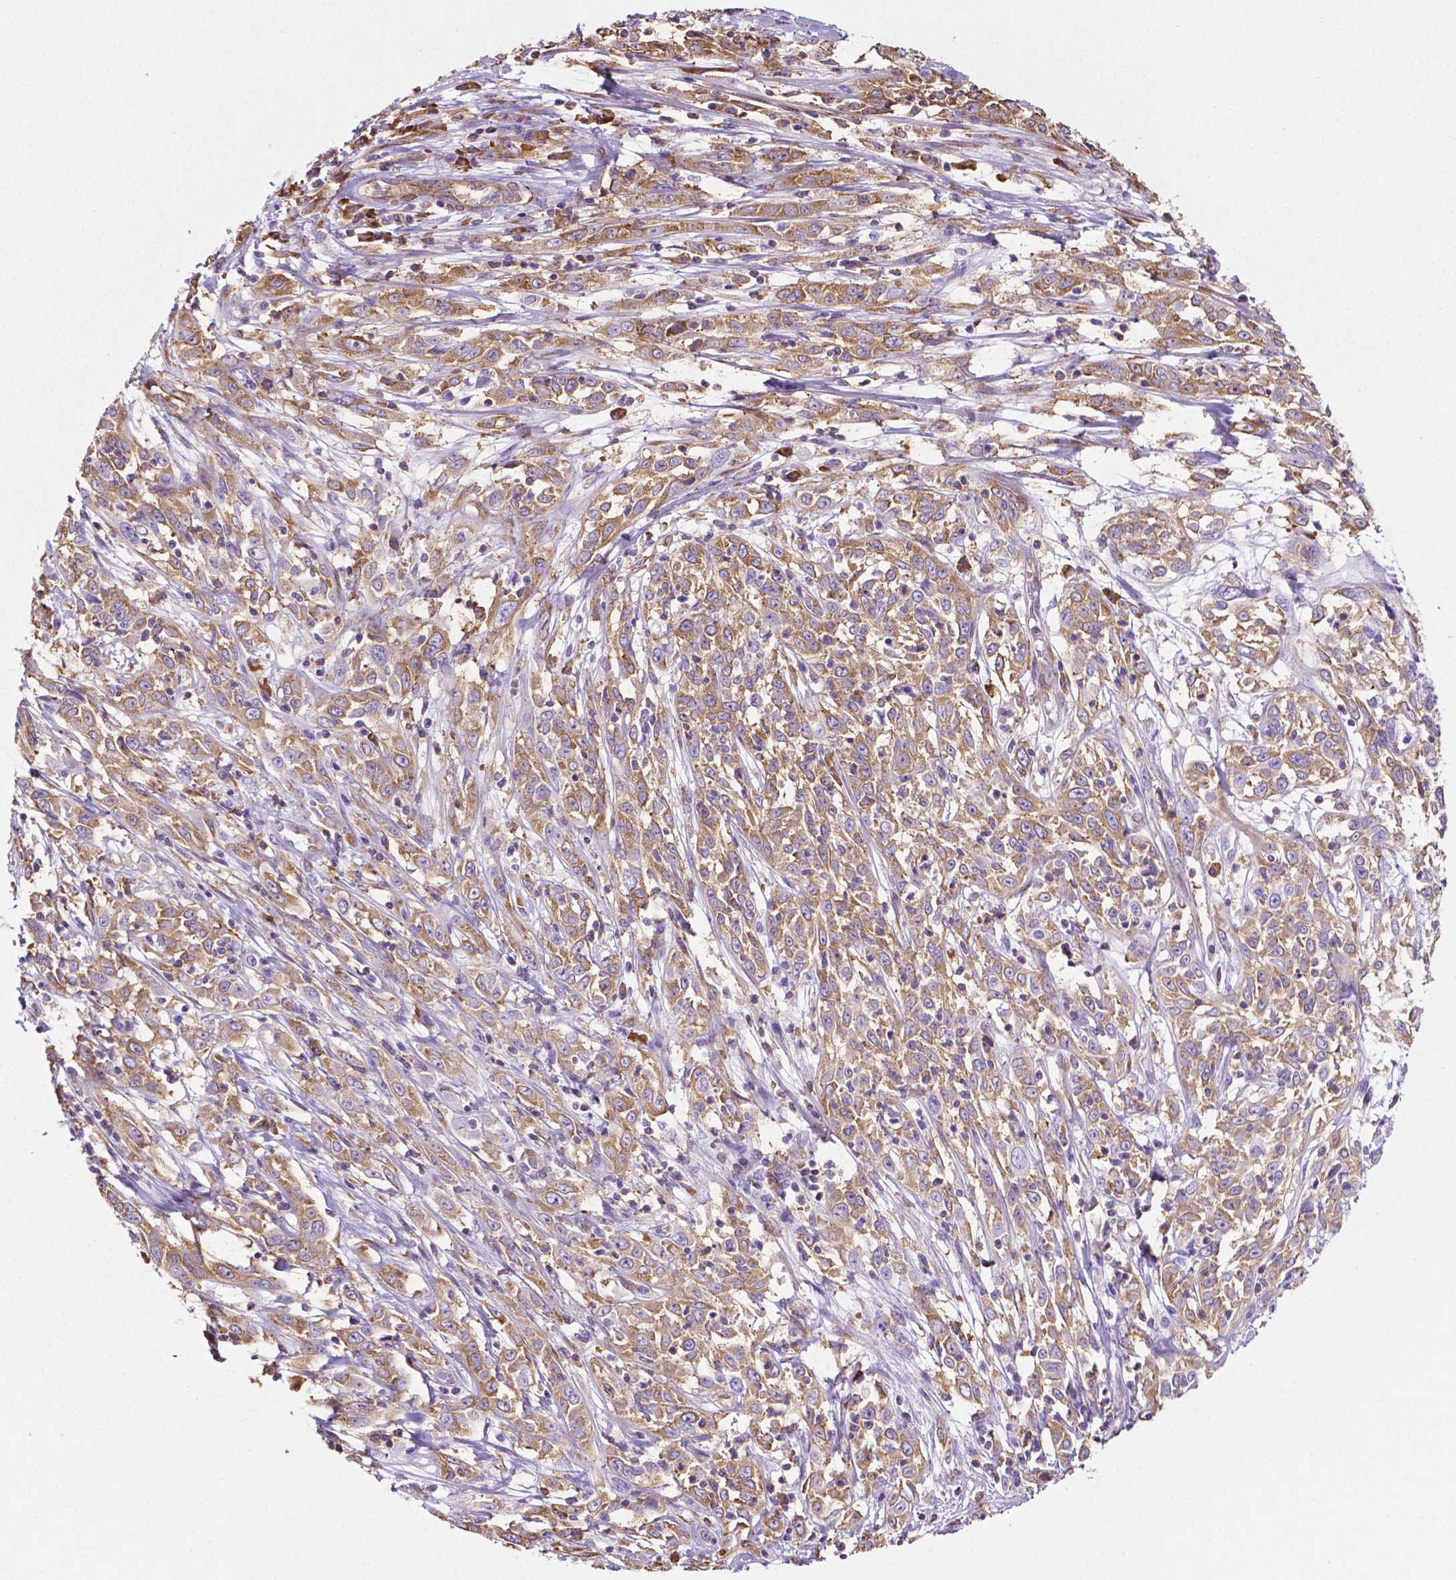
{"staining": {"intensity": "moderate", "quantity": ">75%", "location": "cytoplasmic/membranous"}, "tissue": "cervical cancer", "cell_type": "Tumor cells", "image_type": "cancer", "snomed": [{"axis": "morphology", "description": "Adenocarcinoma, NOS"}, {"axis": "topography", "description": "Cervix"}], "caption": "A medium amount of moderate cytoplasmic/membranous positivity is identified in approximately >75% of tumor cells in cervical cancer (adenocarcinoma) tissue. Nuclei are stained in blue.", "gene": "RPL29", "patient": {"sex": "female", "age": 40}}